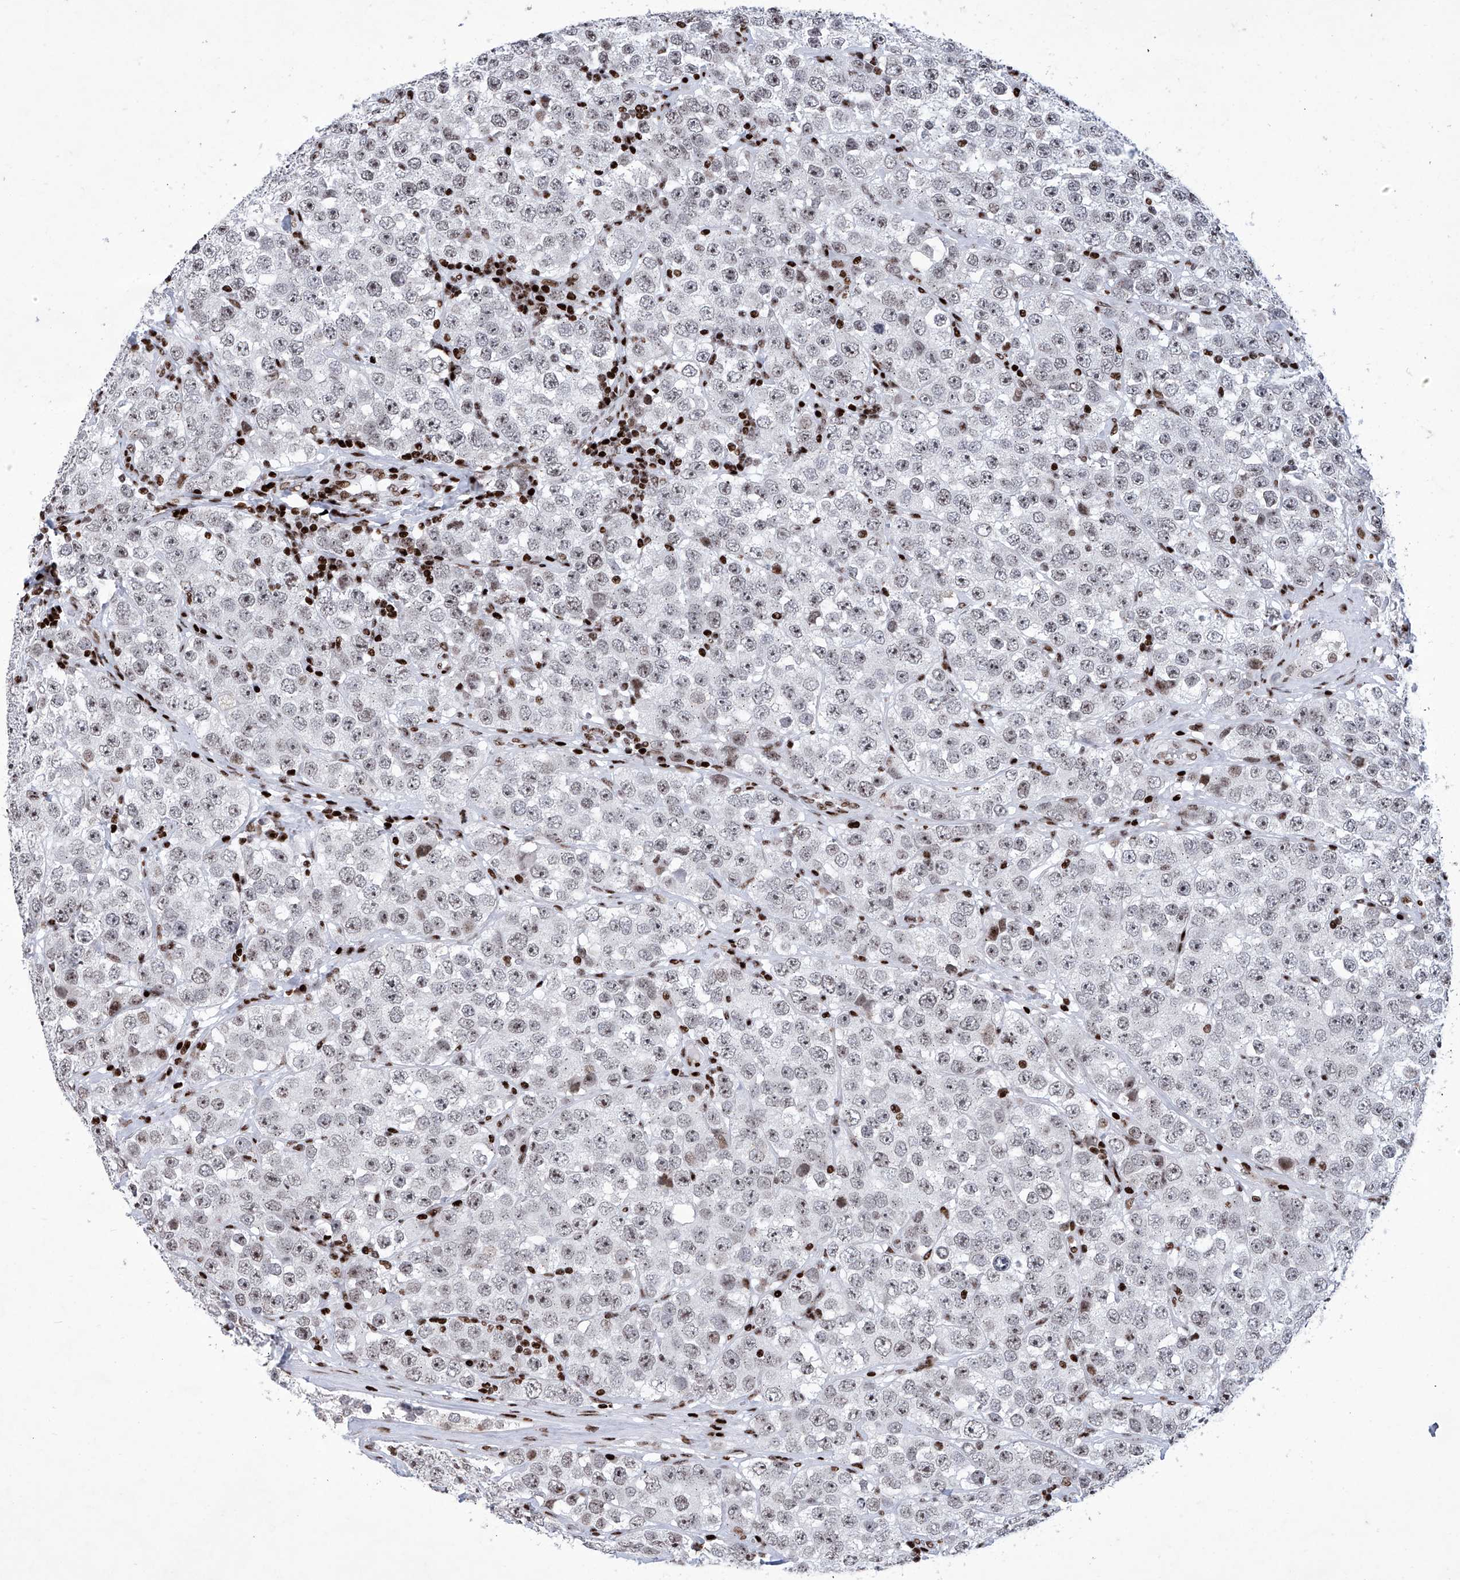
{"staining": {"intensity": "weak", "quantity": "<25%", "location": "nuclear"}, "tissue": "testis cancer", "cell_type": "Tumor cells", "image_type": "cancer", "snomed": [{"axis": "morphology", "description": "Seminoma, NOS"}, {"axis": "topography", "description": "Testis"}], "caption": "An immunohistochemistry (IHC) photomicrograph of testis seminoma is shown. There is no staining in tumor cells of testis seminoma.", "gene": "HEY2", "patient": {"sex": "male", "age": 28}}